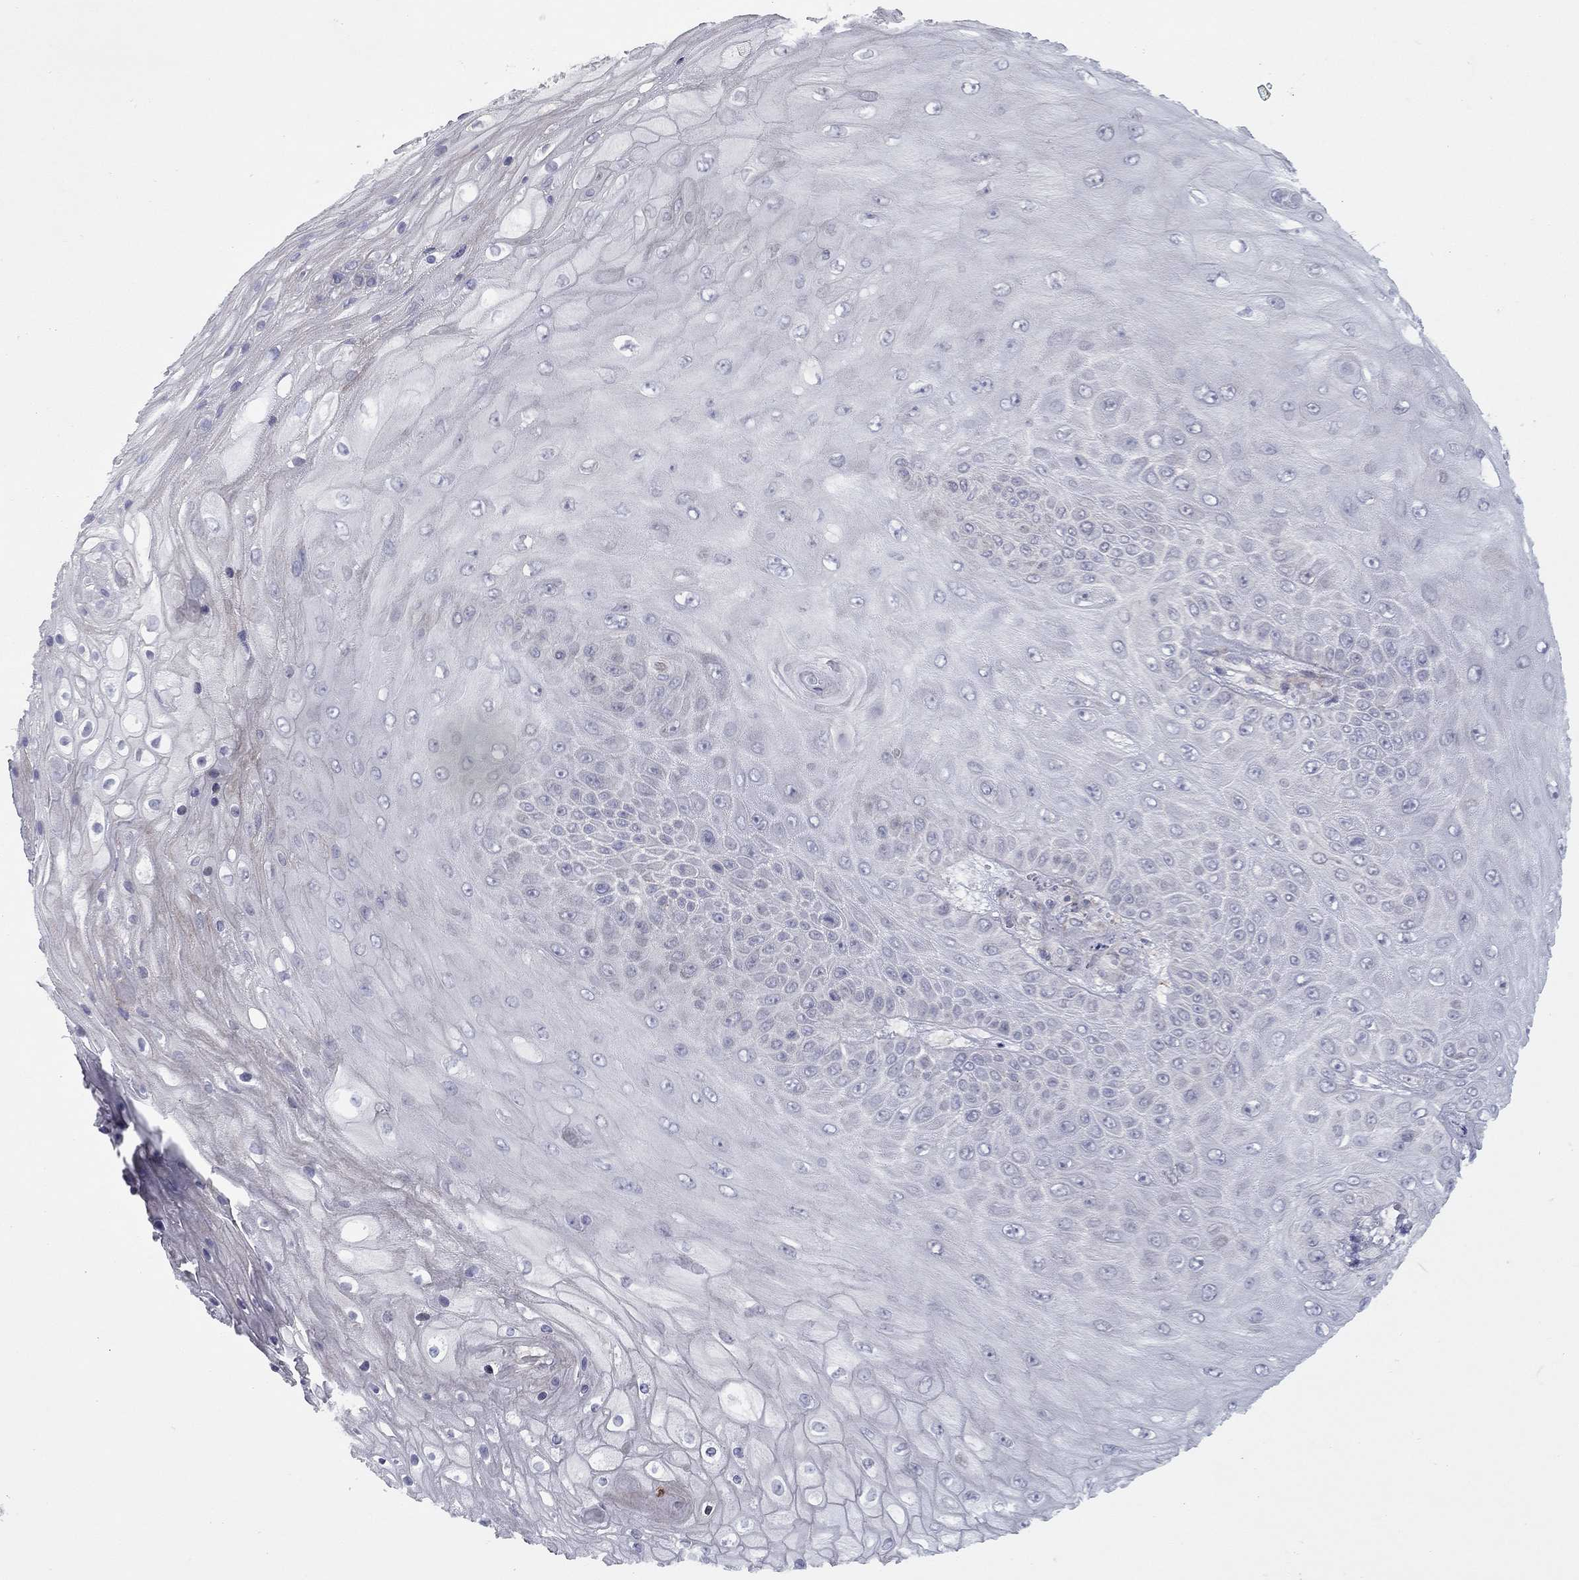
{"staining": {"intensity": "negative", "quantity": "none", "location": "none"}, "tissue": "skin cancer", "cell_type": "Tumor cells", "image_type": "cancer", "snomed": [{"axis": "morphology", "description": "Squamous cell carcinoma, NOS"}, {"axis": "topography", "description": "Skin"}], "caption": "Immunohistochemistry histopathology image of neoplastic tissue: skin cancer stained with DAB demonstrates no significant protein staining in tumor cells.", "gene": "DUSP7", "patient": {"sex": "male", "age": 62}}